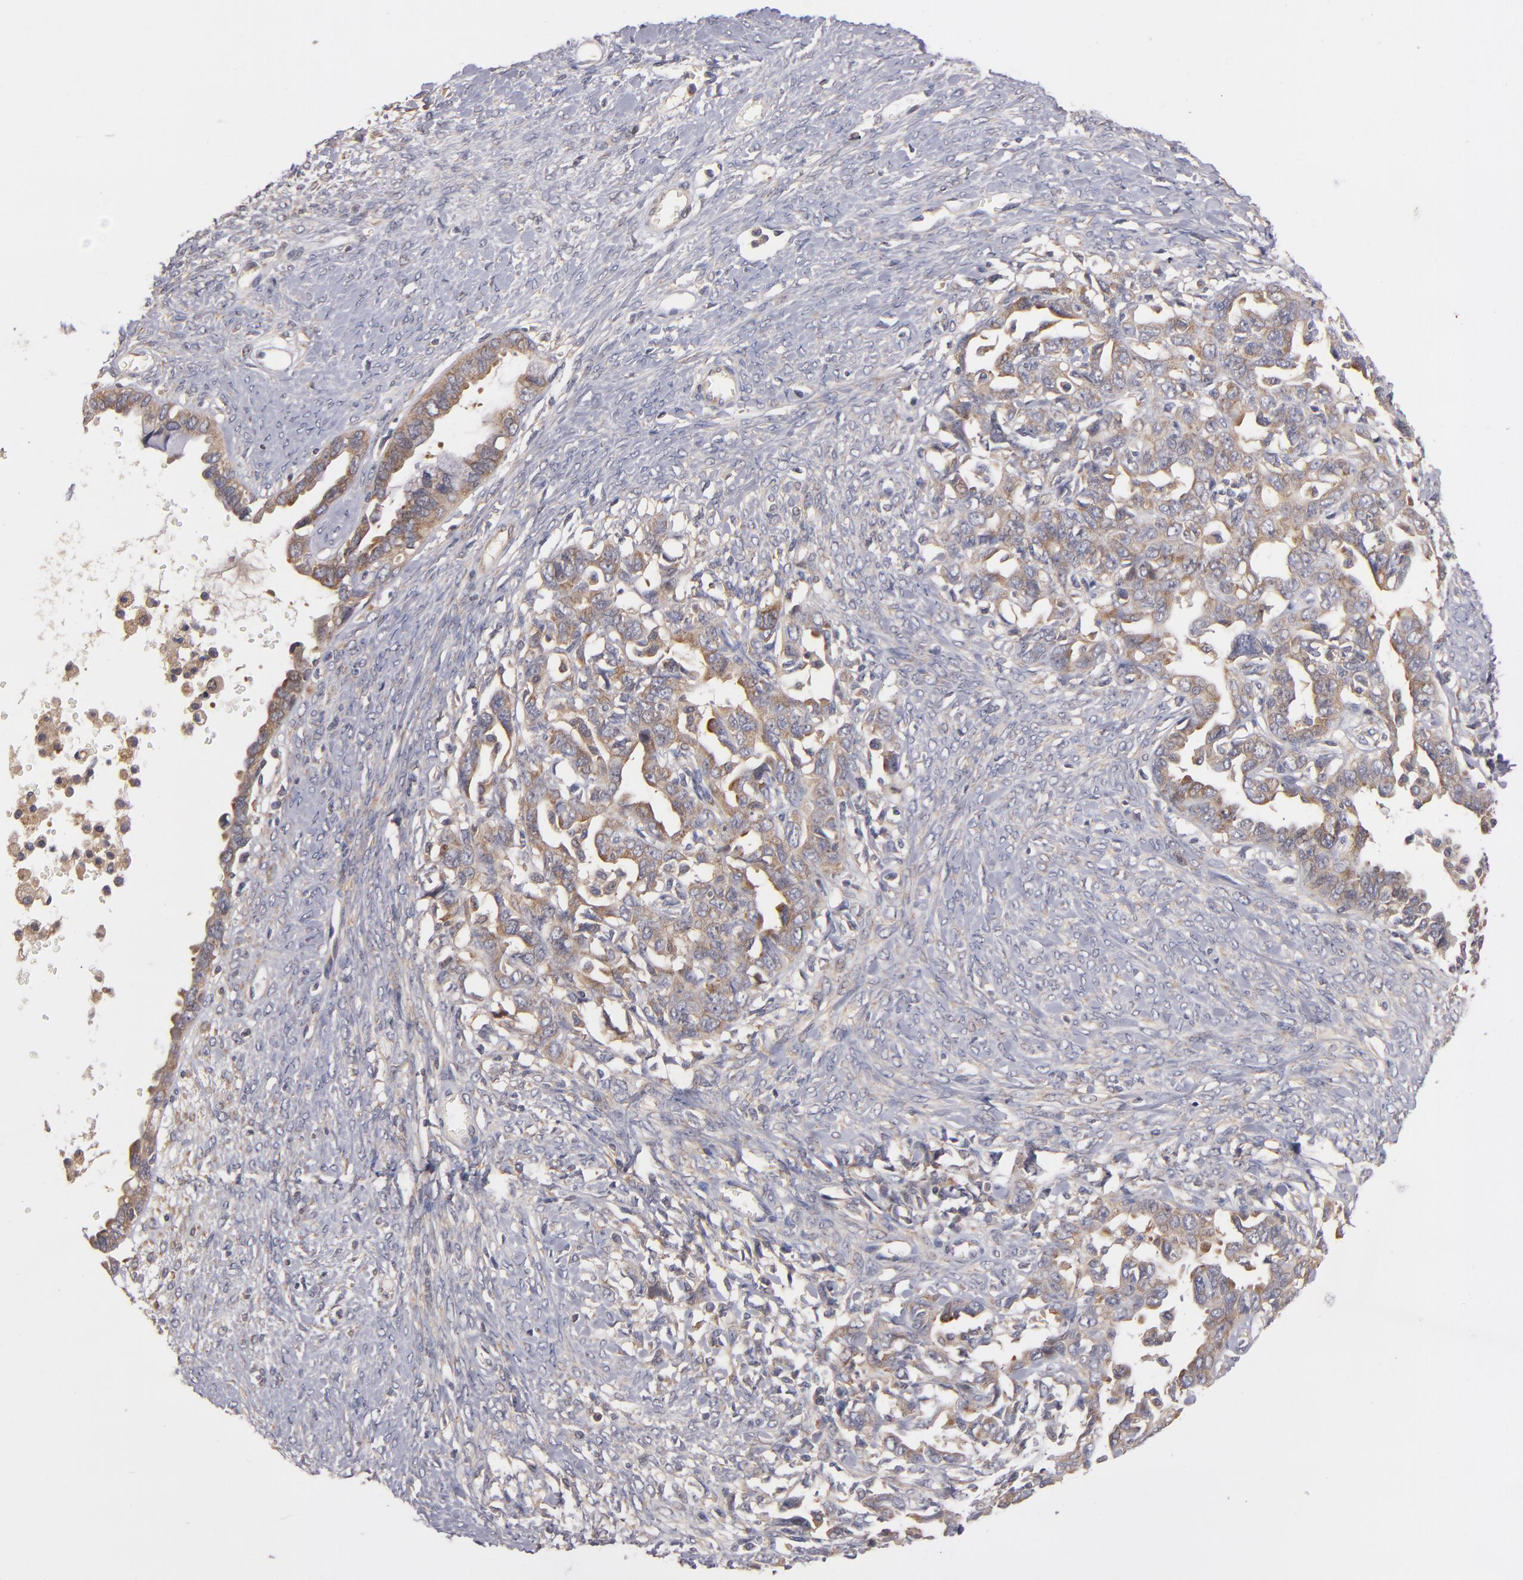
{"staining": {"intensity": "moderate", "quantity": "<25%", "location": "cytoplasmic/membranous"}, "tissue": "ovarian cancer", "cell_type": "Tumor cells", "image_type": "cancer", "snomed": [{"axis": "morphology", "description": "Cystadenocarcinoma, serous, NOS"}, {"axis": "topography", "description": "Ovary"}], "caption": "This image exhibits ovarian cancer (serous cystadenocarcinoma) stained with immunohistochemistry to label a protein in brown. The cytoplasmic/membranous of tumor cells show moderate positivity for the protein. Nuclei are counter-stained blue.", "gene": "UPF3B", "patient": {"sex": "female", "age": 69}}